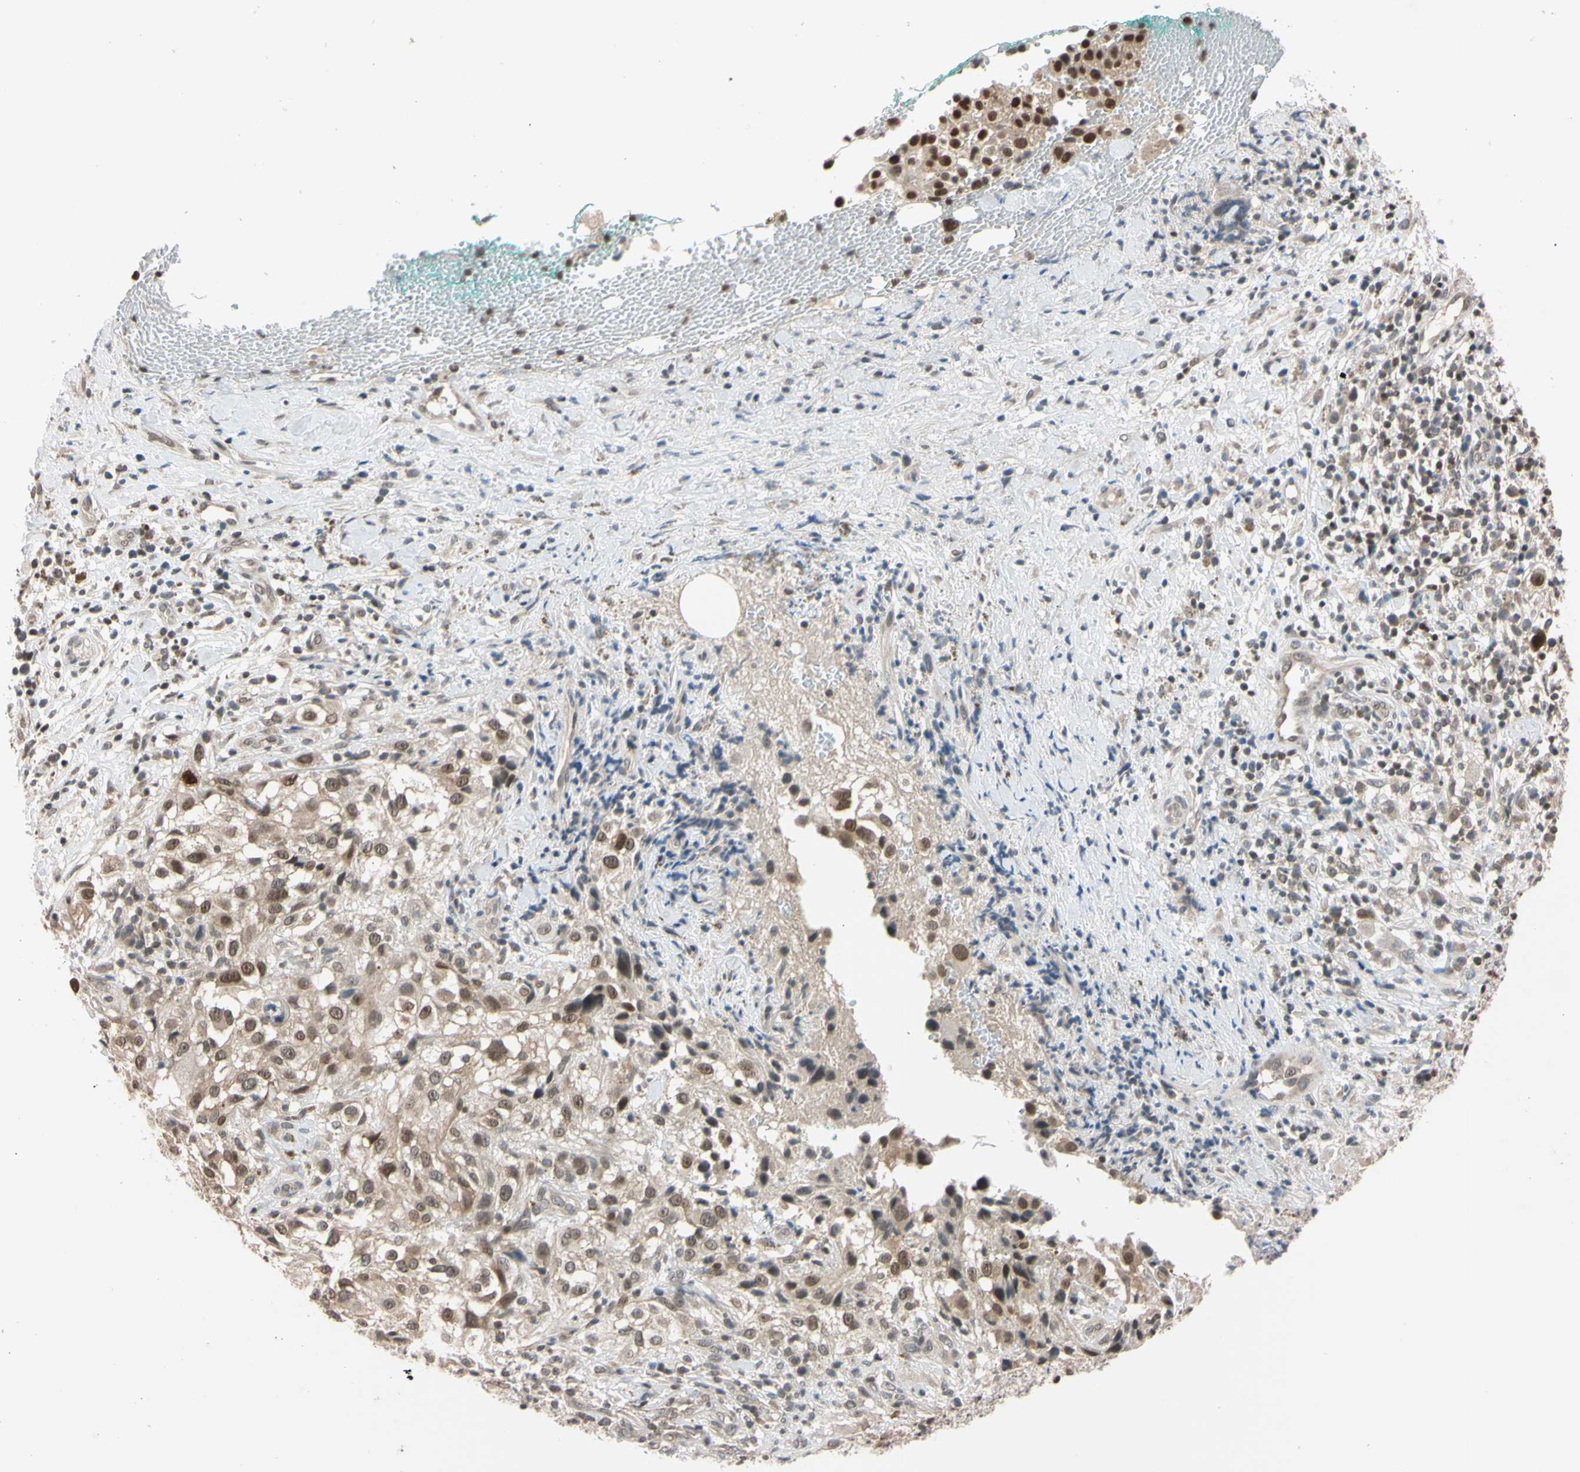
{"staining": {"intensity": "weak", "quantity": "25%-75%", "location": "cytoplasmic/membranous,nuclear"}, "tissue": "melanoma", "cell_type": "Tumor cells", "image_type": "cancer", "snomed": [{"axis": "morphology", "description": "Necrosis, NOS"}, {"axis": "morphology", "description": "Malignant melanoma, NOS"}, {"axis": "topography", "description": "Skin"}], "caption": "IHC image of neoplastic tissue: malignant melanoma stained using immunohistochemistry (IHC) exhibits low levels of weak protein expression localized specifically in the cytoplasmic/membranous and nuclear of tumor cells, appearing as a cytoplasmic/membranous and nuclear brown color.", "gene": "UBE2I", "patient": {"sex": "female", "age": 87}}